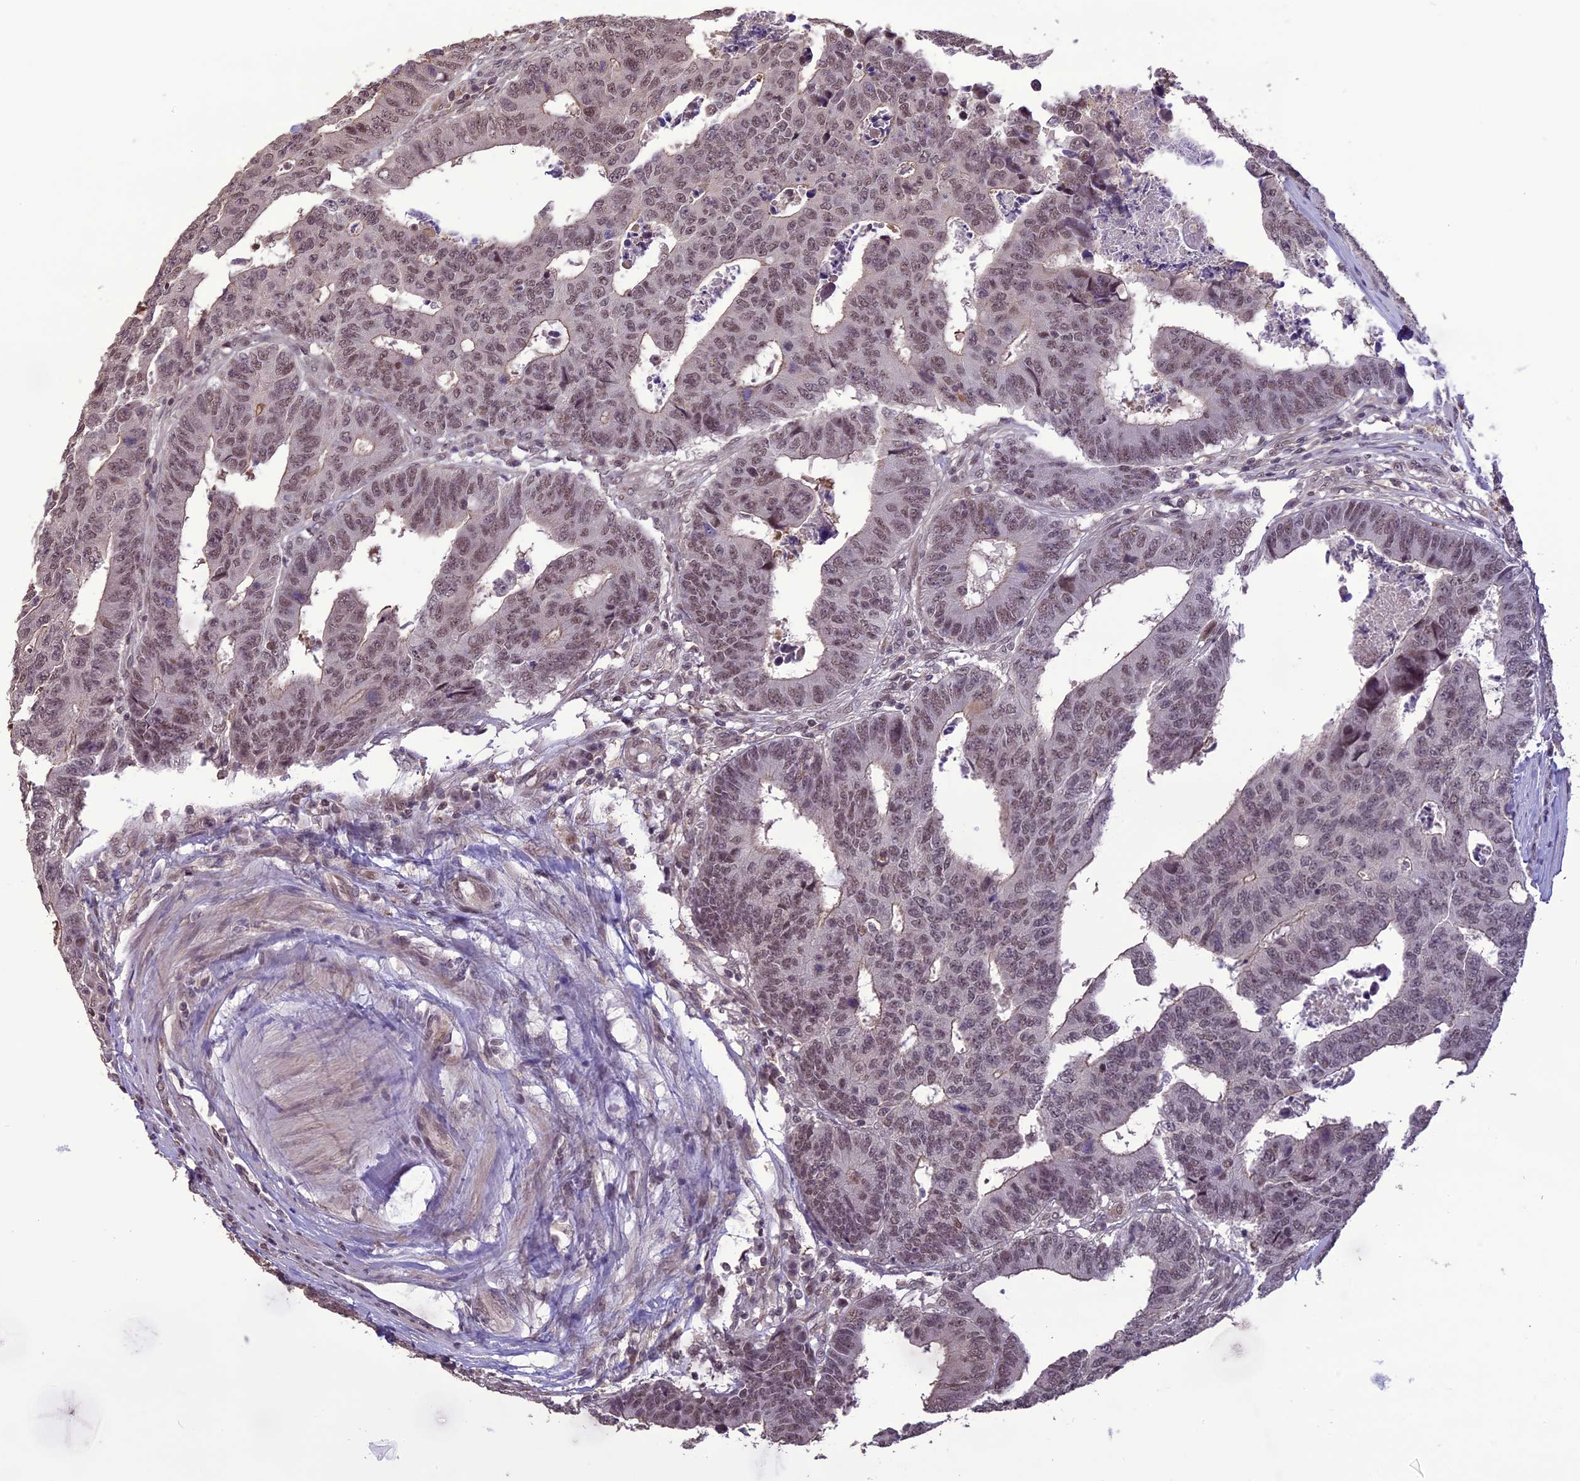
{"staining": {"intensity": "moderate", "quantity": "25%-75%", "location": "nuclear"}, "tissue": "colorectal cancer", "cell_type": "Tumor cells", "image_type": "cancer", "snomed": [{"axis": "morphology", "description": "Adenocarcinoma, NOS"}, {"axis": "topography", "description": "Rectum"}], "caption": "Colorectal cancer stained with IHC exhibits moderate nuclear staining in approximately 25%-75% of tumor cells.", "gene": "TIGD7", "patient": {"sex": "male", "age": 84}}